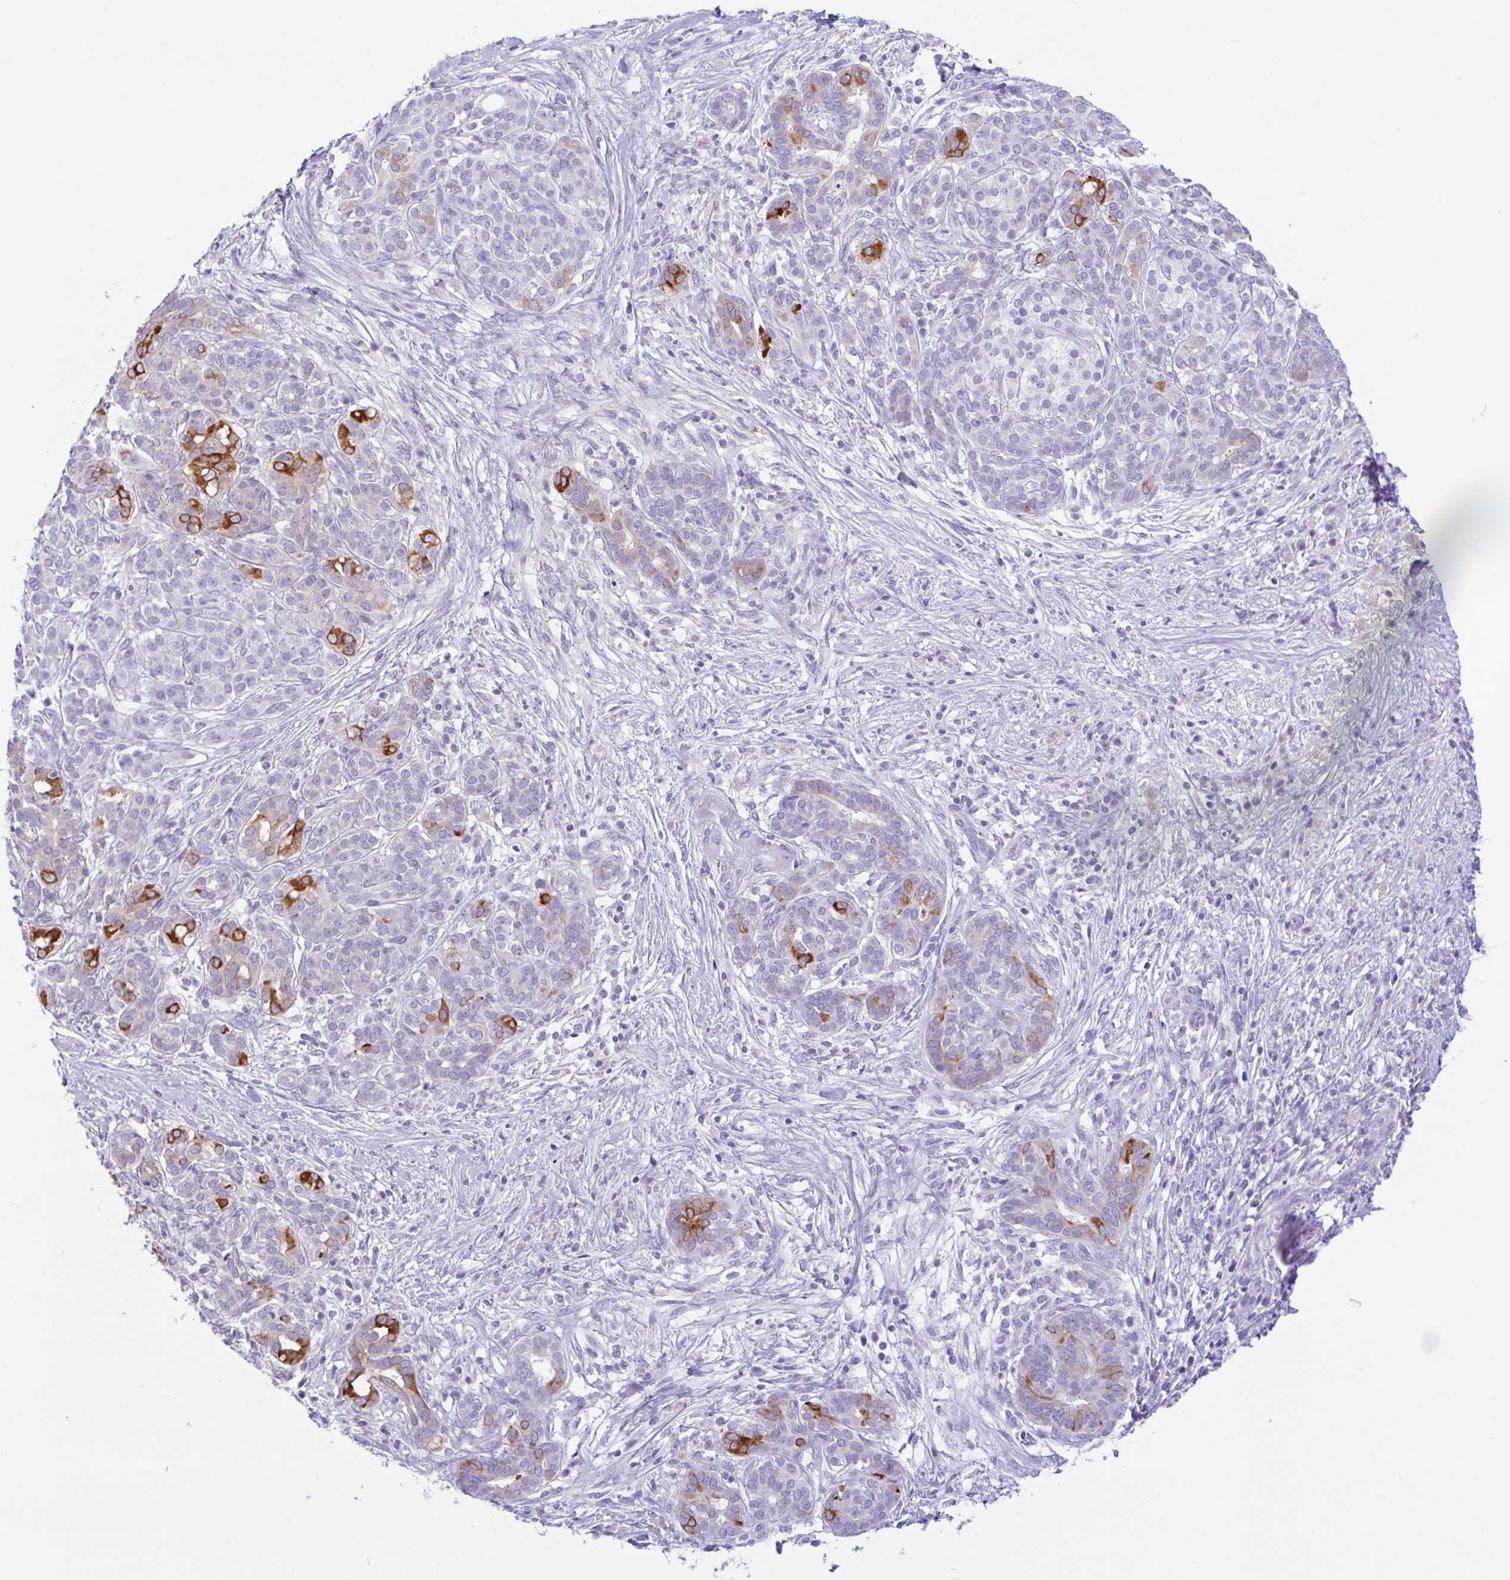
{"staining": {"intensity": "strong", "quantity": "<25%", "location": "cytoplasmic/membranous"}, "tissue": "pancreatic cancer", "cell_type": "Tumor cells", "image_type": "cancer", "snomed": [{"axis": "morphology", "description": "Adenocarcinoma, NOS"}, {"axis": "topography", "description": "Pancreas"}], "caption": "Human adenocarcinoma (pancreatic) stained with a brown dye displays strong cytoplasmic/membranous positive staining in about <25% of tumor cells.", "gene": "CTSE", "patient": {"sex": "male", "age": 44}}